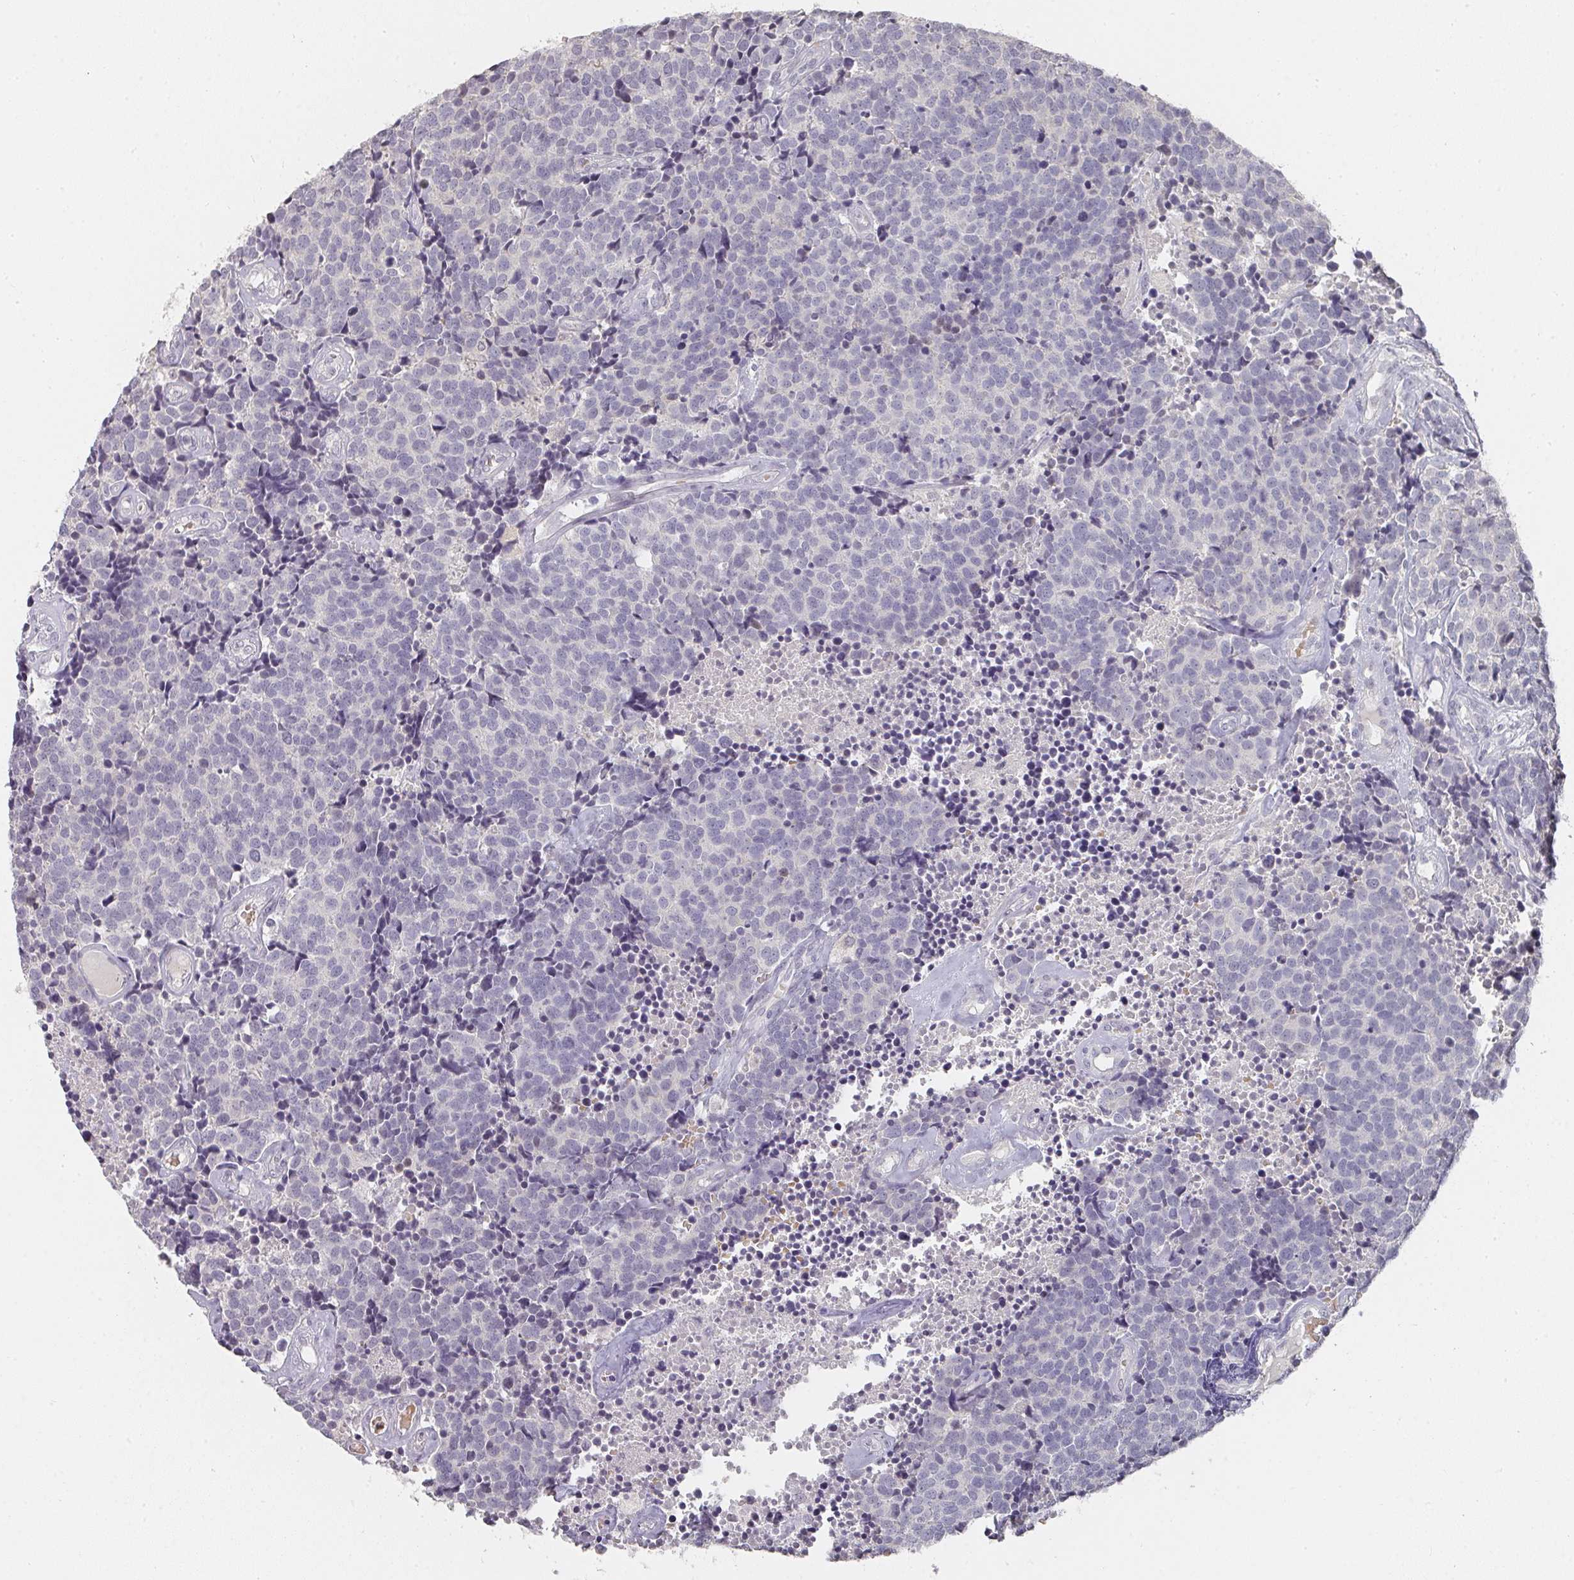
{"staining": {"intensity": "negative", "quantity": "none", "location": "none"}, "tissue": "carcinoid", "cell_type": "Tumor cells", "image_type": "cancer", "snomed": [{"axis": "morphology", "description": "Carcinoid, malignant, NOS"}, {"axis": "topography", "description": "Skin"}], "caption": "Immunohistochemistry photomicrograph of neoplastic tissue: malignant carcinoid stained with DAB (3,3'-diaminobenzidine) demonstrates no significant protein expression in tumor cells.", "gene": "SHISA2", "patient": {"sex": "female", "age": 79}}